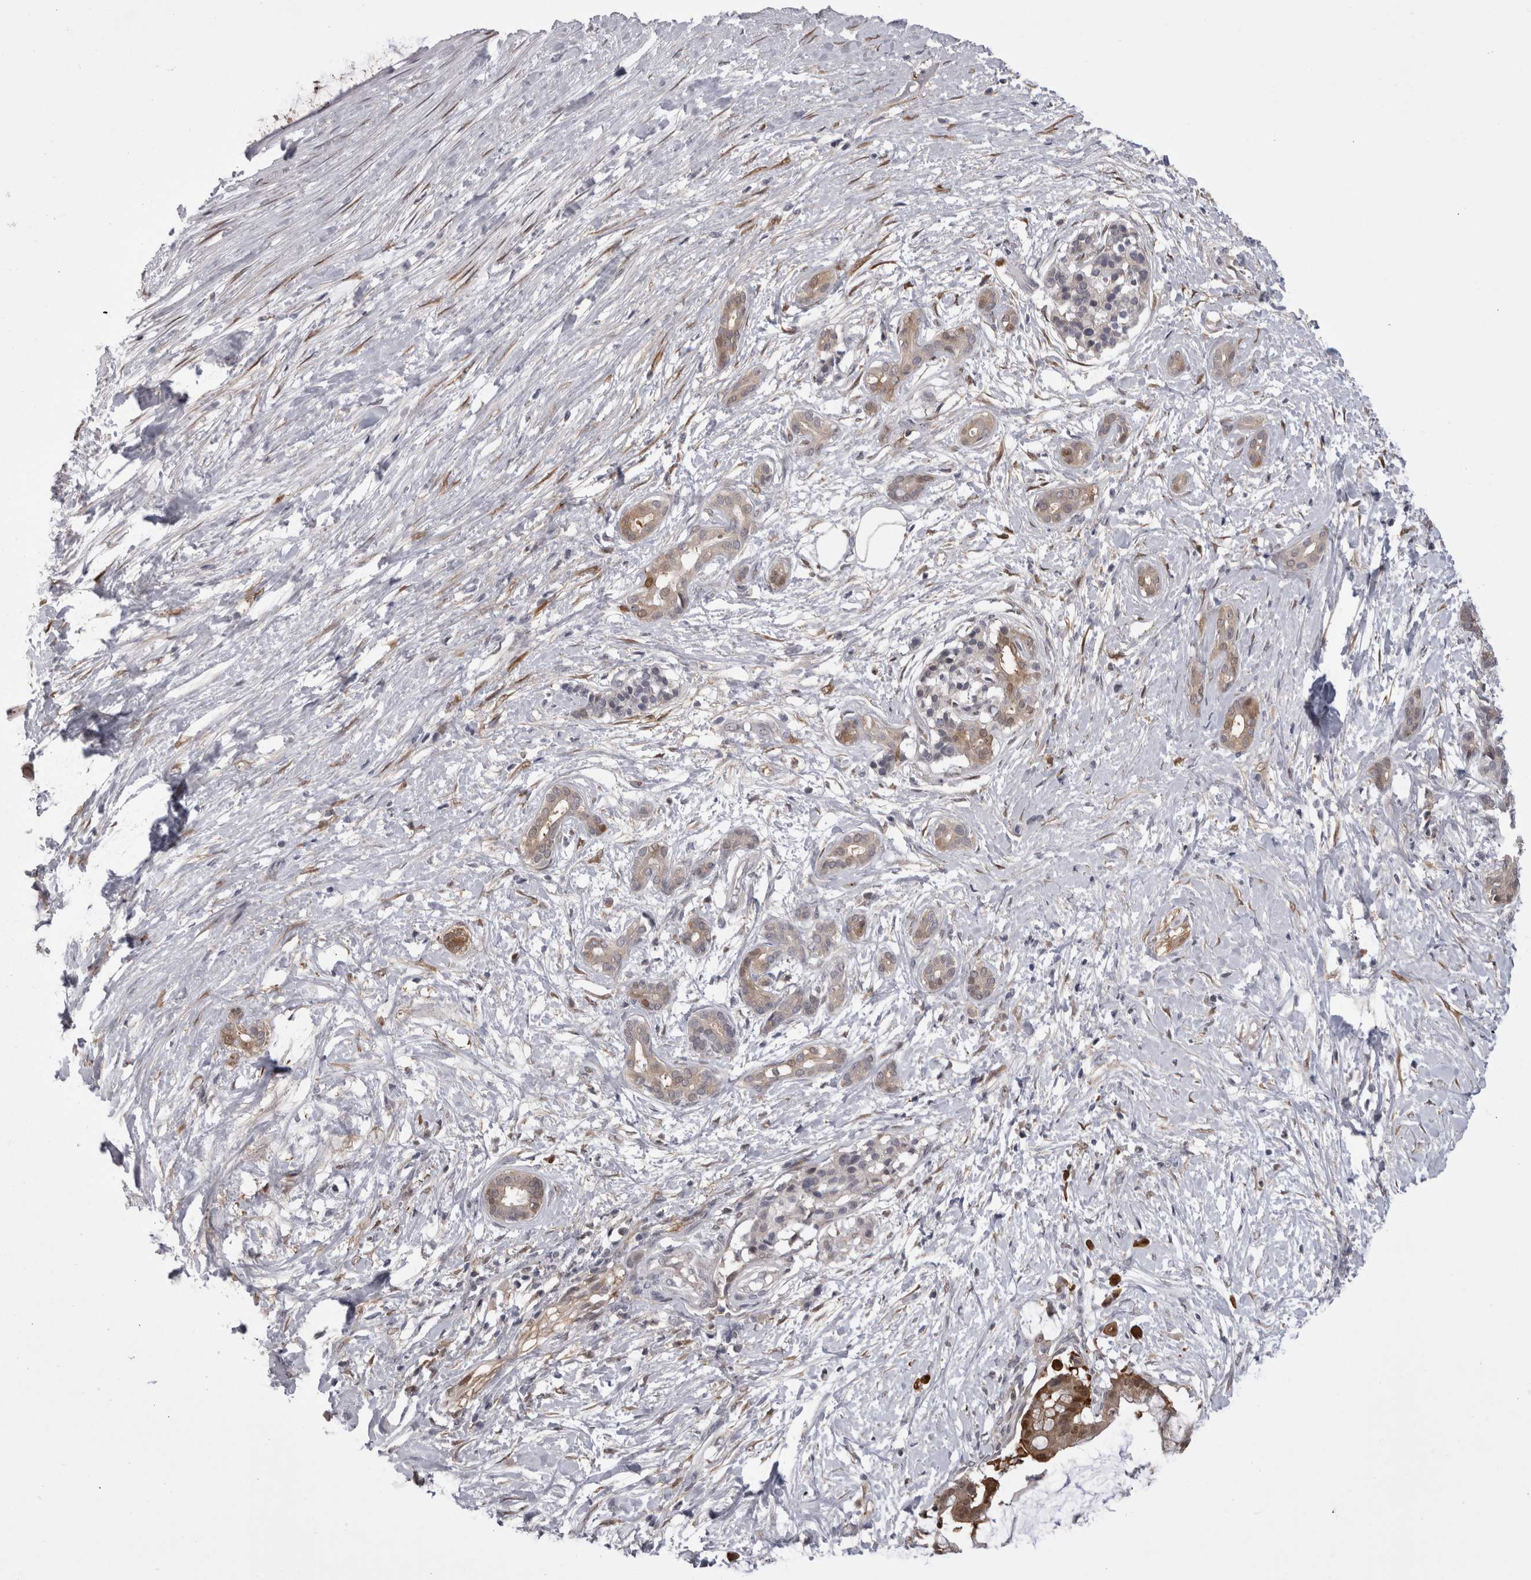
{"staining": {"intensity": "moderate", "quantity": "<25%", "location": "cytoplasmic/membranous,nuclear"}, "tissue": "pancreatic cancer", "cell_type": "Tumor cells", "image_type": "cancer", "snomed": [{"axis": "morphology", "description": "Adenocarcinoma, NOS"}, {"axis": "topography", "description": "Pancreas"}], "caption": "Immunohistochemistry (IHC) photomicrograph of pancreatic adenocarcinoma stained for a protein (brown), which exhibits low levels of moderate cytoplasmic/membranous and nuclear positivity in about <25% of tumor cells.", "gene": "CHIC2", "patient": {"sex": "male", "age": 41}}